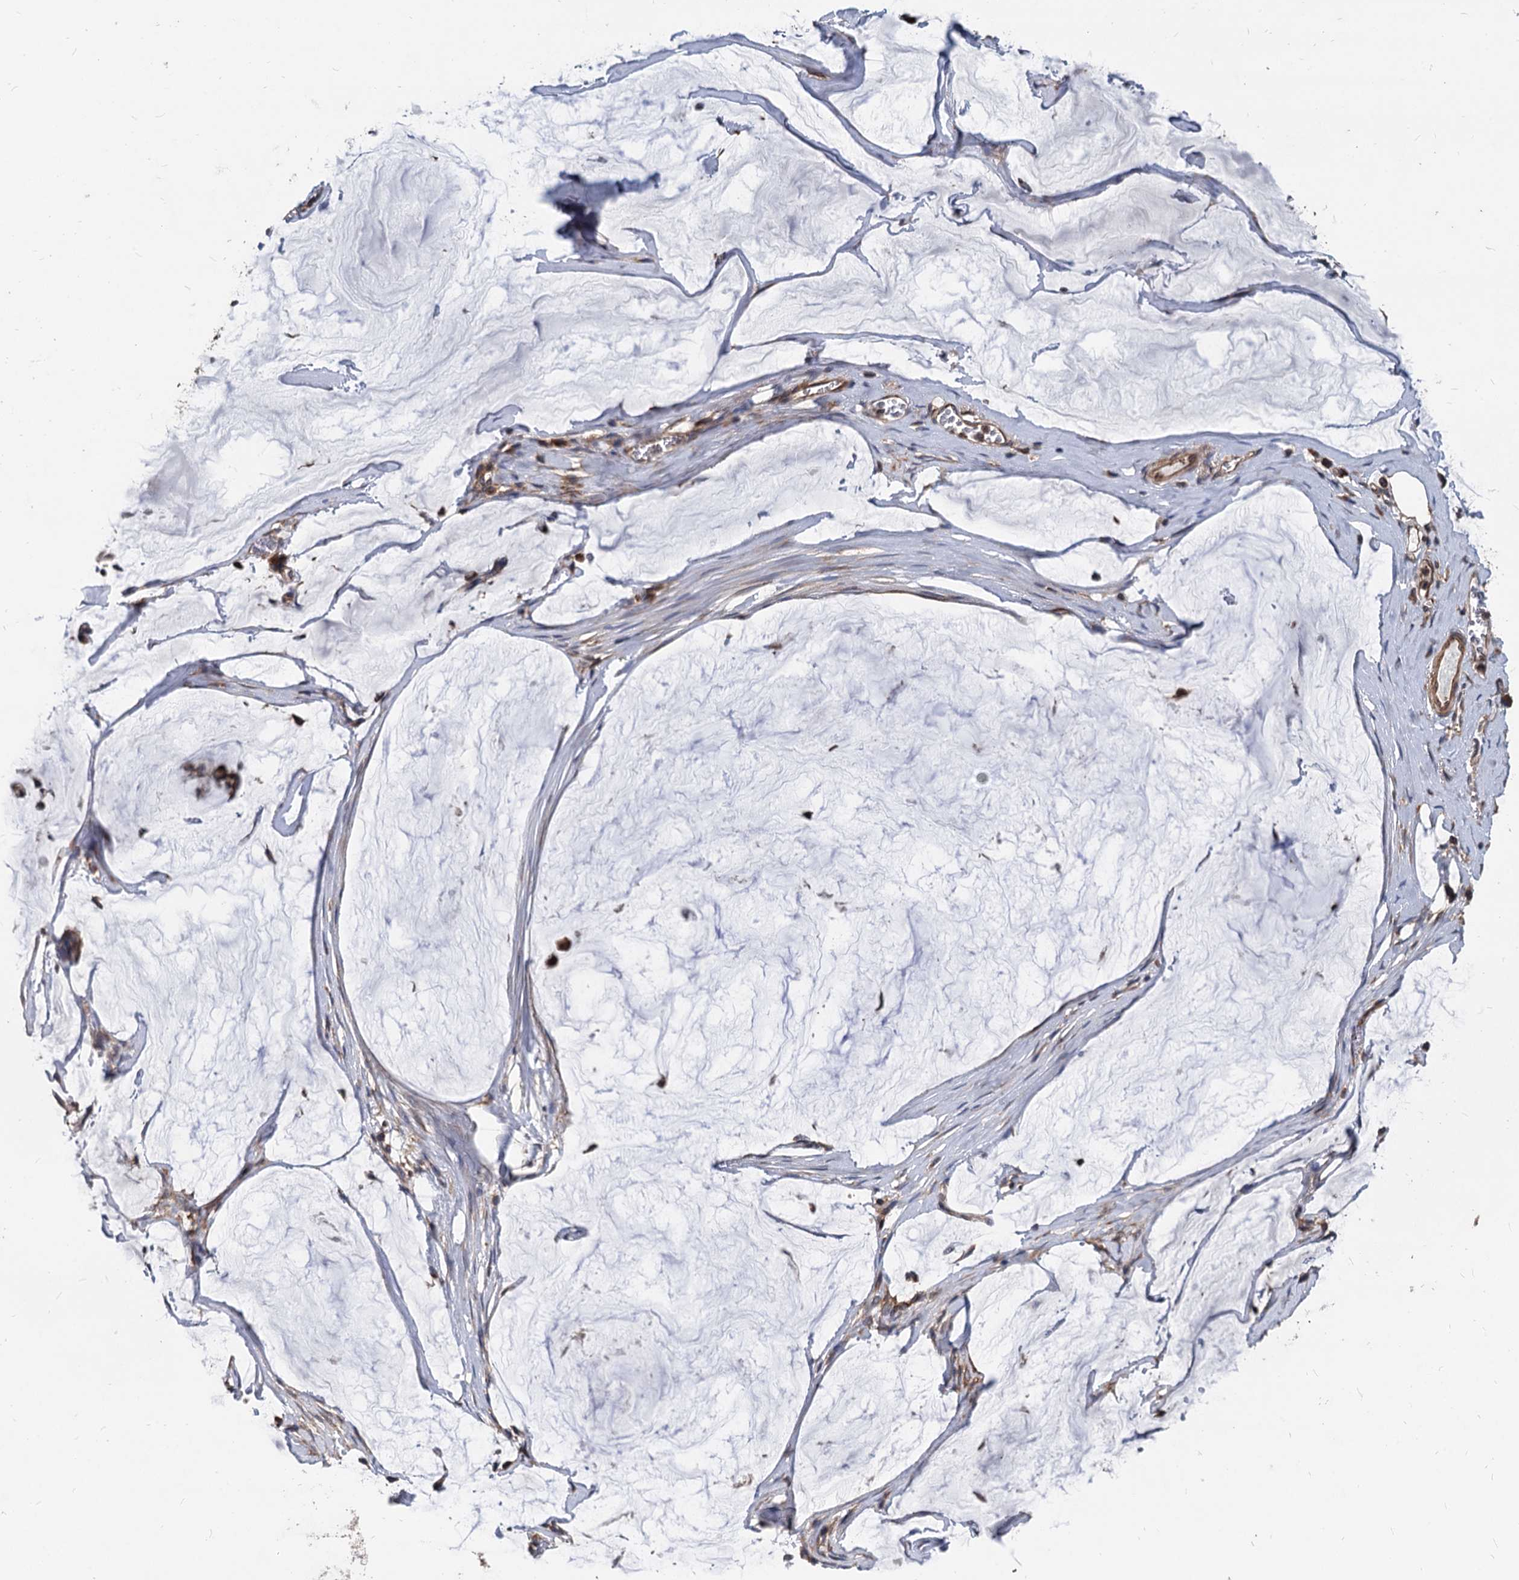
{"staining": {"intensity": "strong", "quantity": ">75%", "location": "cytoplasmic/membranous"}, "tissue": "ovarian cancer", "cell_type": "Tumor cells", "image_type": "cancer", "snomed": [{"axis": "morphology", "description": "Cystadenocarcinoma, mucinous, NOS"}, {"axis": "topography", "description": "Ovary"}], "caption": "Immunohistochemistry (IHC) of human ovarian cancer (mucinous cystadenocarcinoma) reveals high levels of strong cytoplasmic/membranous expression in about >75% of tumor cells.", "gene": "STIM1", "patient": {"sex": "female", "age": 73}}